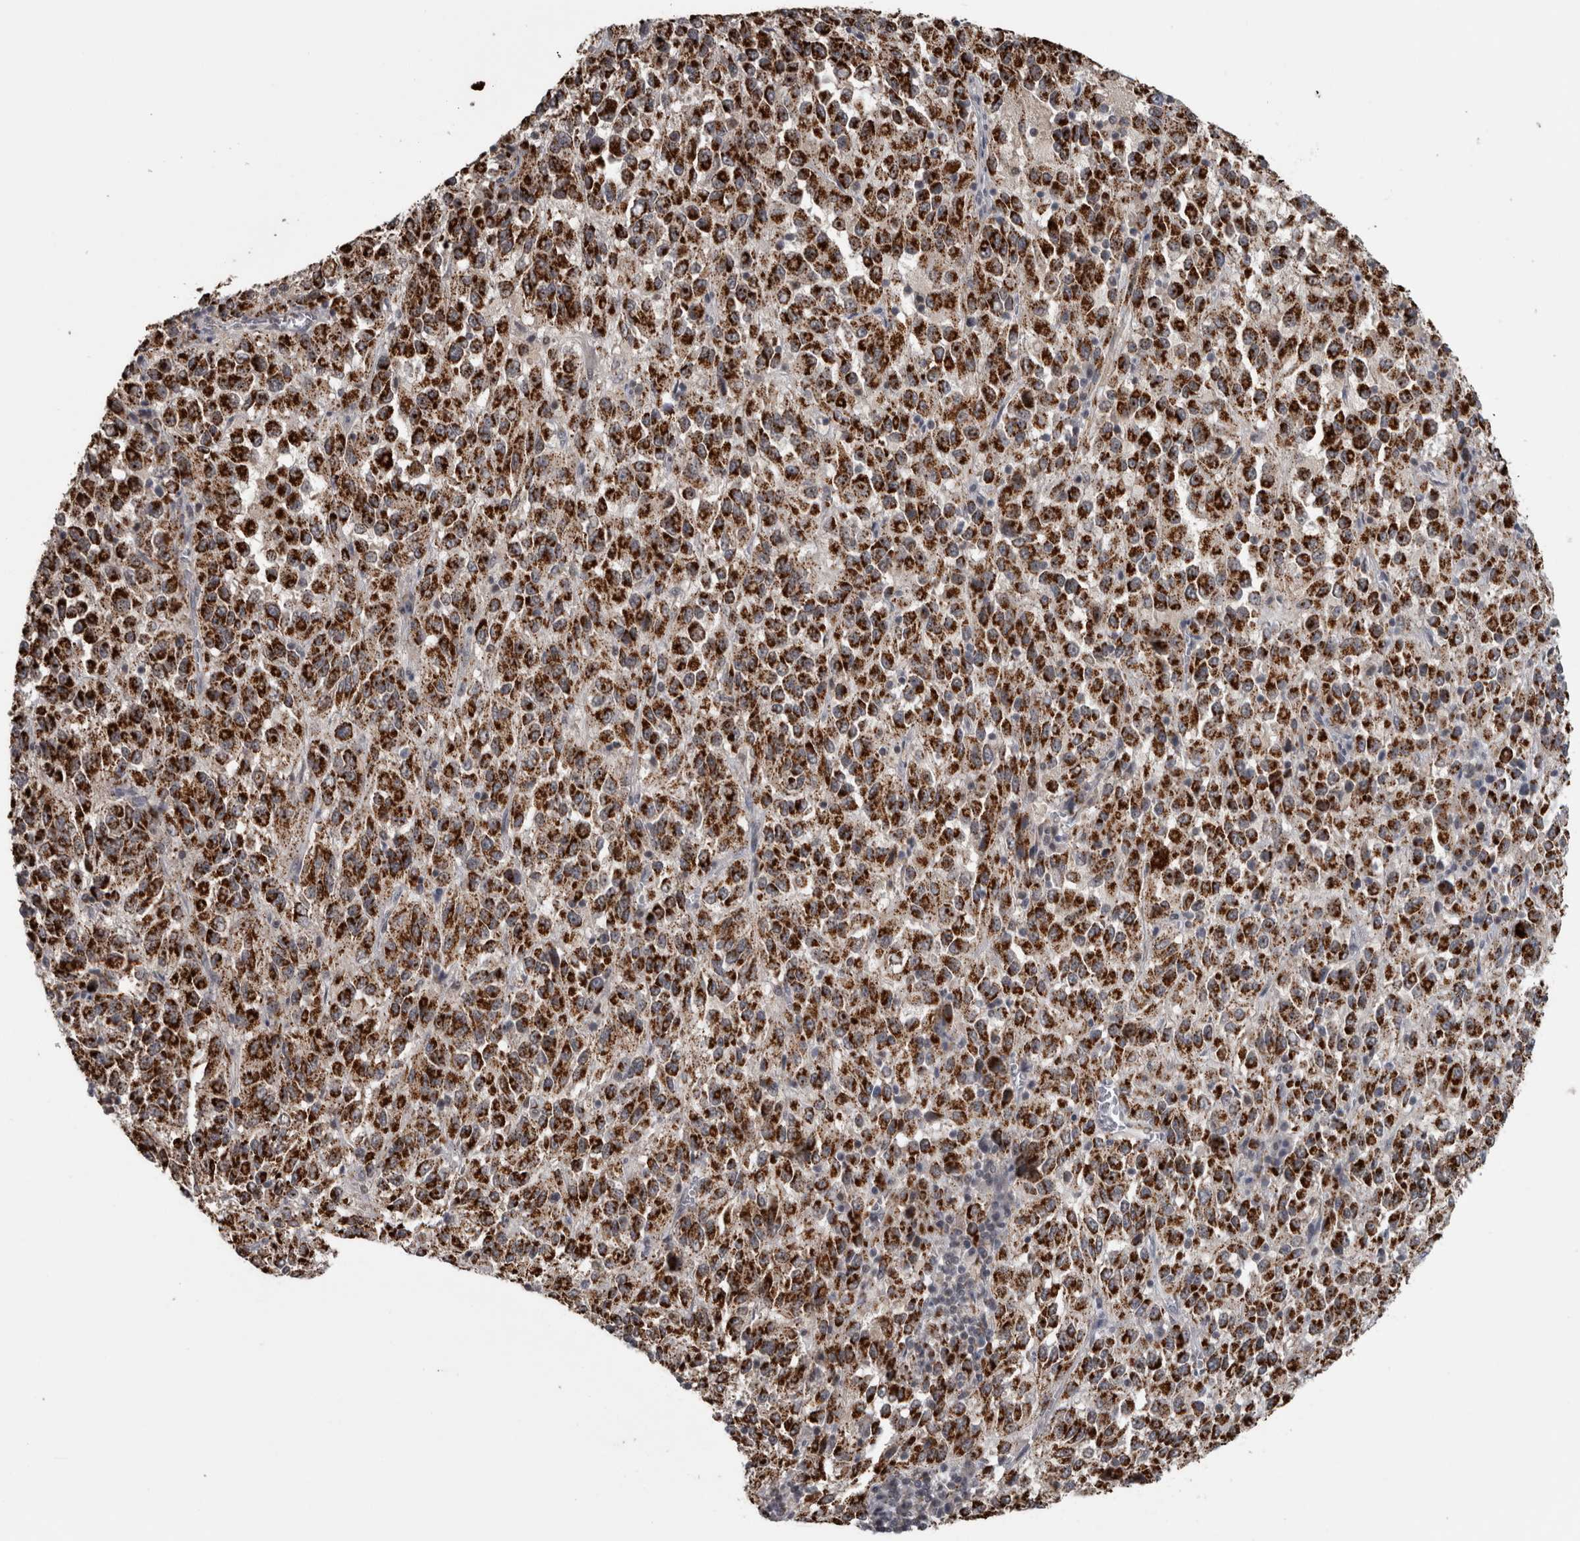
{"staining": {"intensity": "strong", "quantity": ">75%", "location": "cytoplasmic/membranous"}, "tissue": "melanoma", "cell_type": "Tumor cells", "image_type": "cancer", "snomed": [{"axis": "morphology", "description": "Malignant melanoma, Metastatic site"}, {"axis": "topography", "description": "Lung"}], "caption": "Brown immunohistochemical staining in malignant melanoma (metastatic site) shows strong cytoplasmic/membranous staining in approximately >75% of tumor cells.", "gene": "OR2K2", "patient": {"sex": "male", "age": 64}}